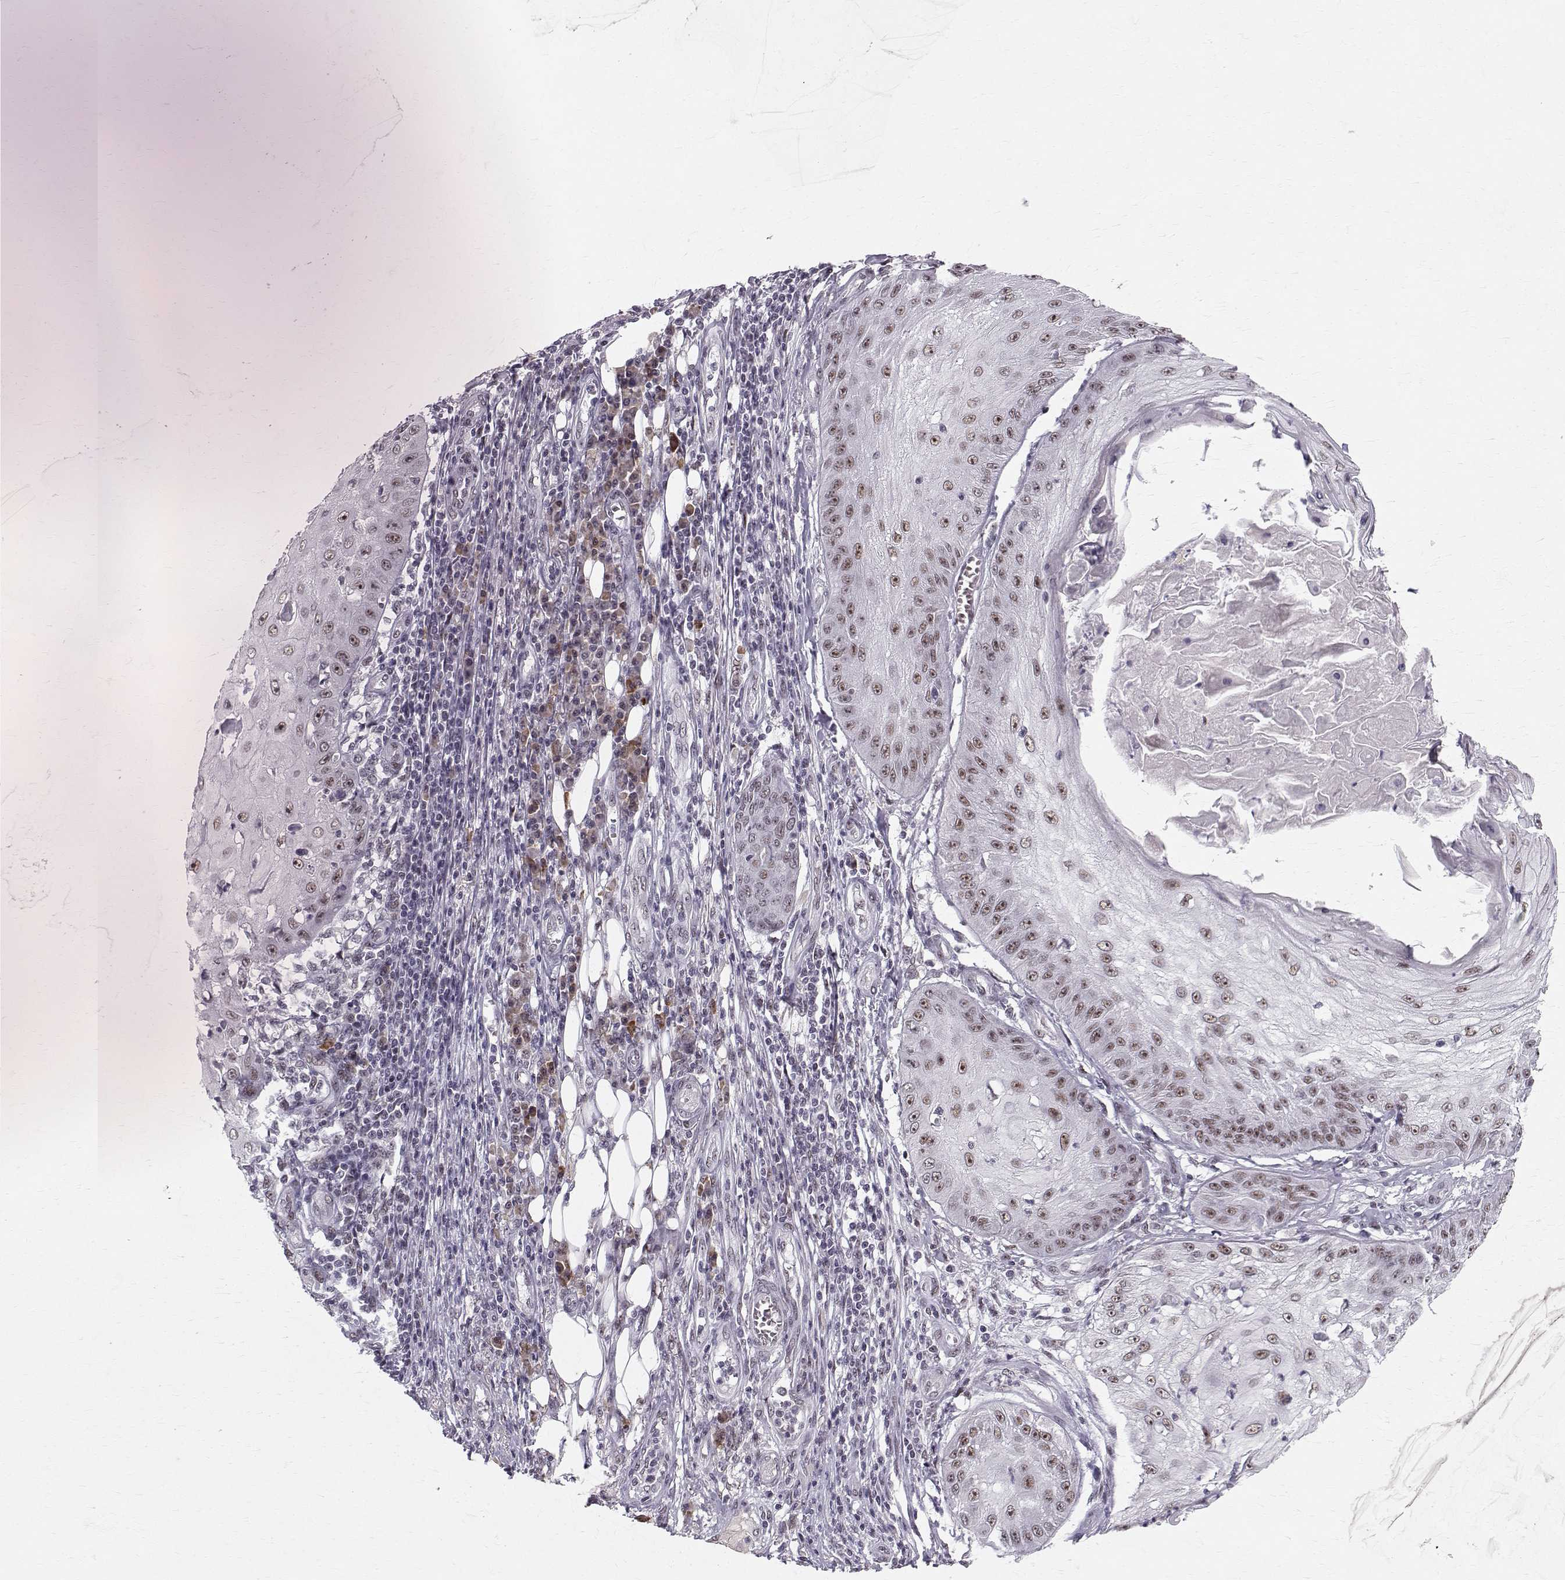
{"staining": {"intensity": "weak", "quantity": "25%-75%", "location": "nuclear"}, "tissue": "skin cancer", "cell_type": "Tumor cells", "image_type": "cancer", "snomed": [{"axis": "morphology", "description": "Squamous cell carcinoma, NOS"}, {"axis": "topography", "description": "Skin"}], "caption": "Tumor cells demonstrate weak nuclear staining in approximately 25%-75% of cells in skin cancer.", "gene": "RPP38", "patient": {"sex": "male", "age": 70}}